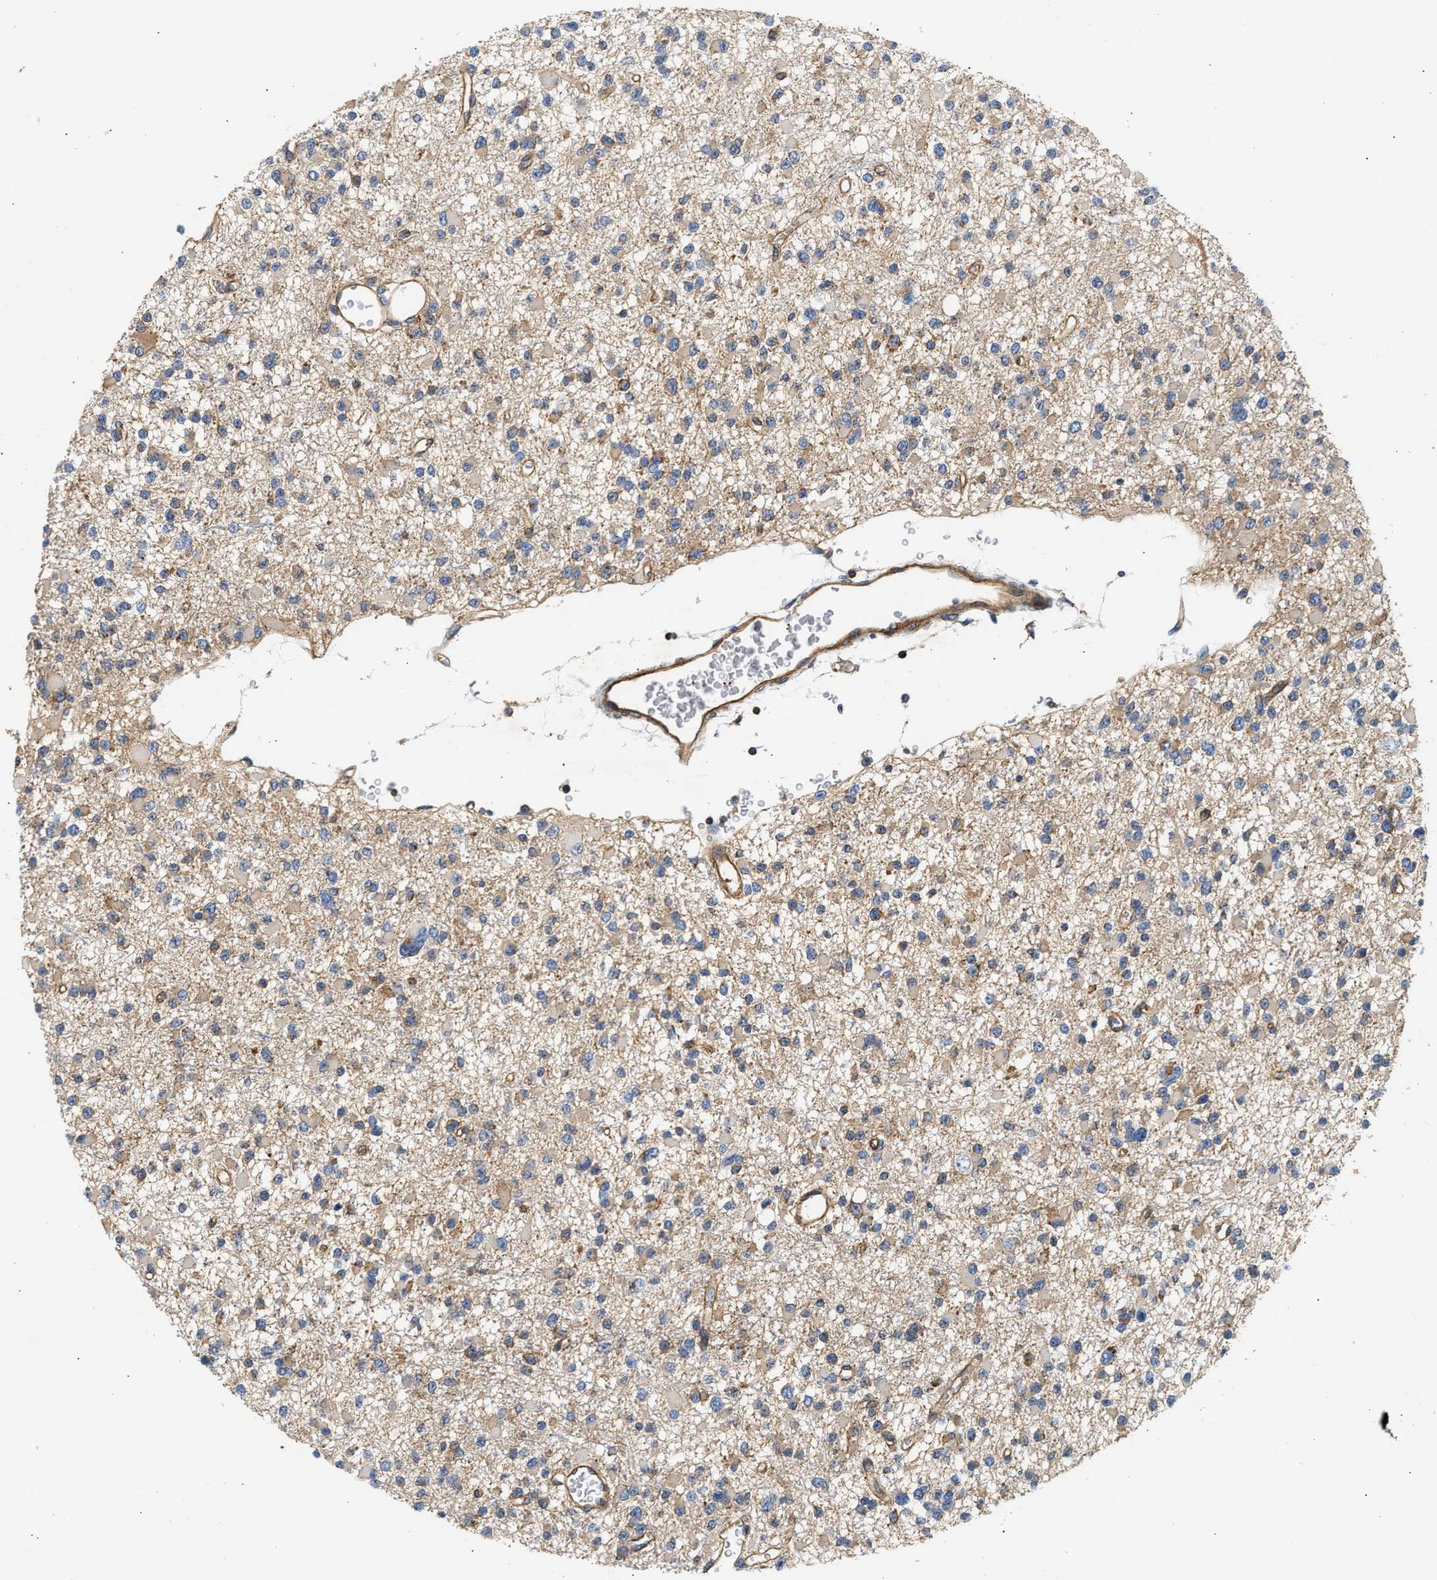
{"staining": {"intensity": "weak", "quantity": ">75%", "location": "cytoplasmic/membranous"}, "tissue": "glioma", "cell_type": "Tumor cells", "image_type": "cancer", "snomed": [{"axis": "morphology", "description": "Glioma, malignant, Low grade"}, {"axis": "topography", "description": "Brain"}], "caption": "Immunohistochemistry of human malignant glioma (low-grade) exhibits low levels of weak cytoplasmic/membranous positivity in about >75% of tumor cells. Using DAB (brown) and hematoxylin (blue) stains, captured at high magnification using brightfield microscopy.", "gene": "SAMD9L", "patient": {"sex": "female", "age": 22}}